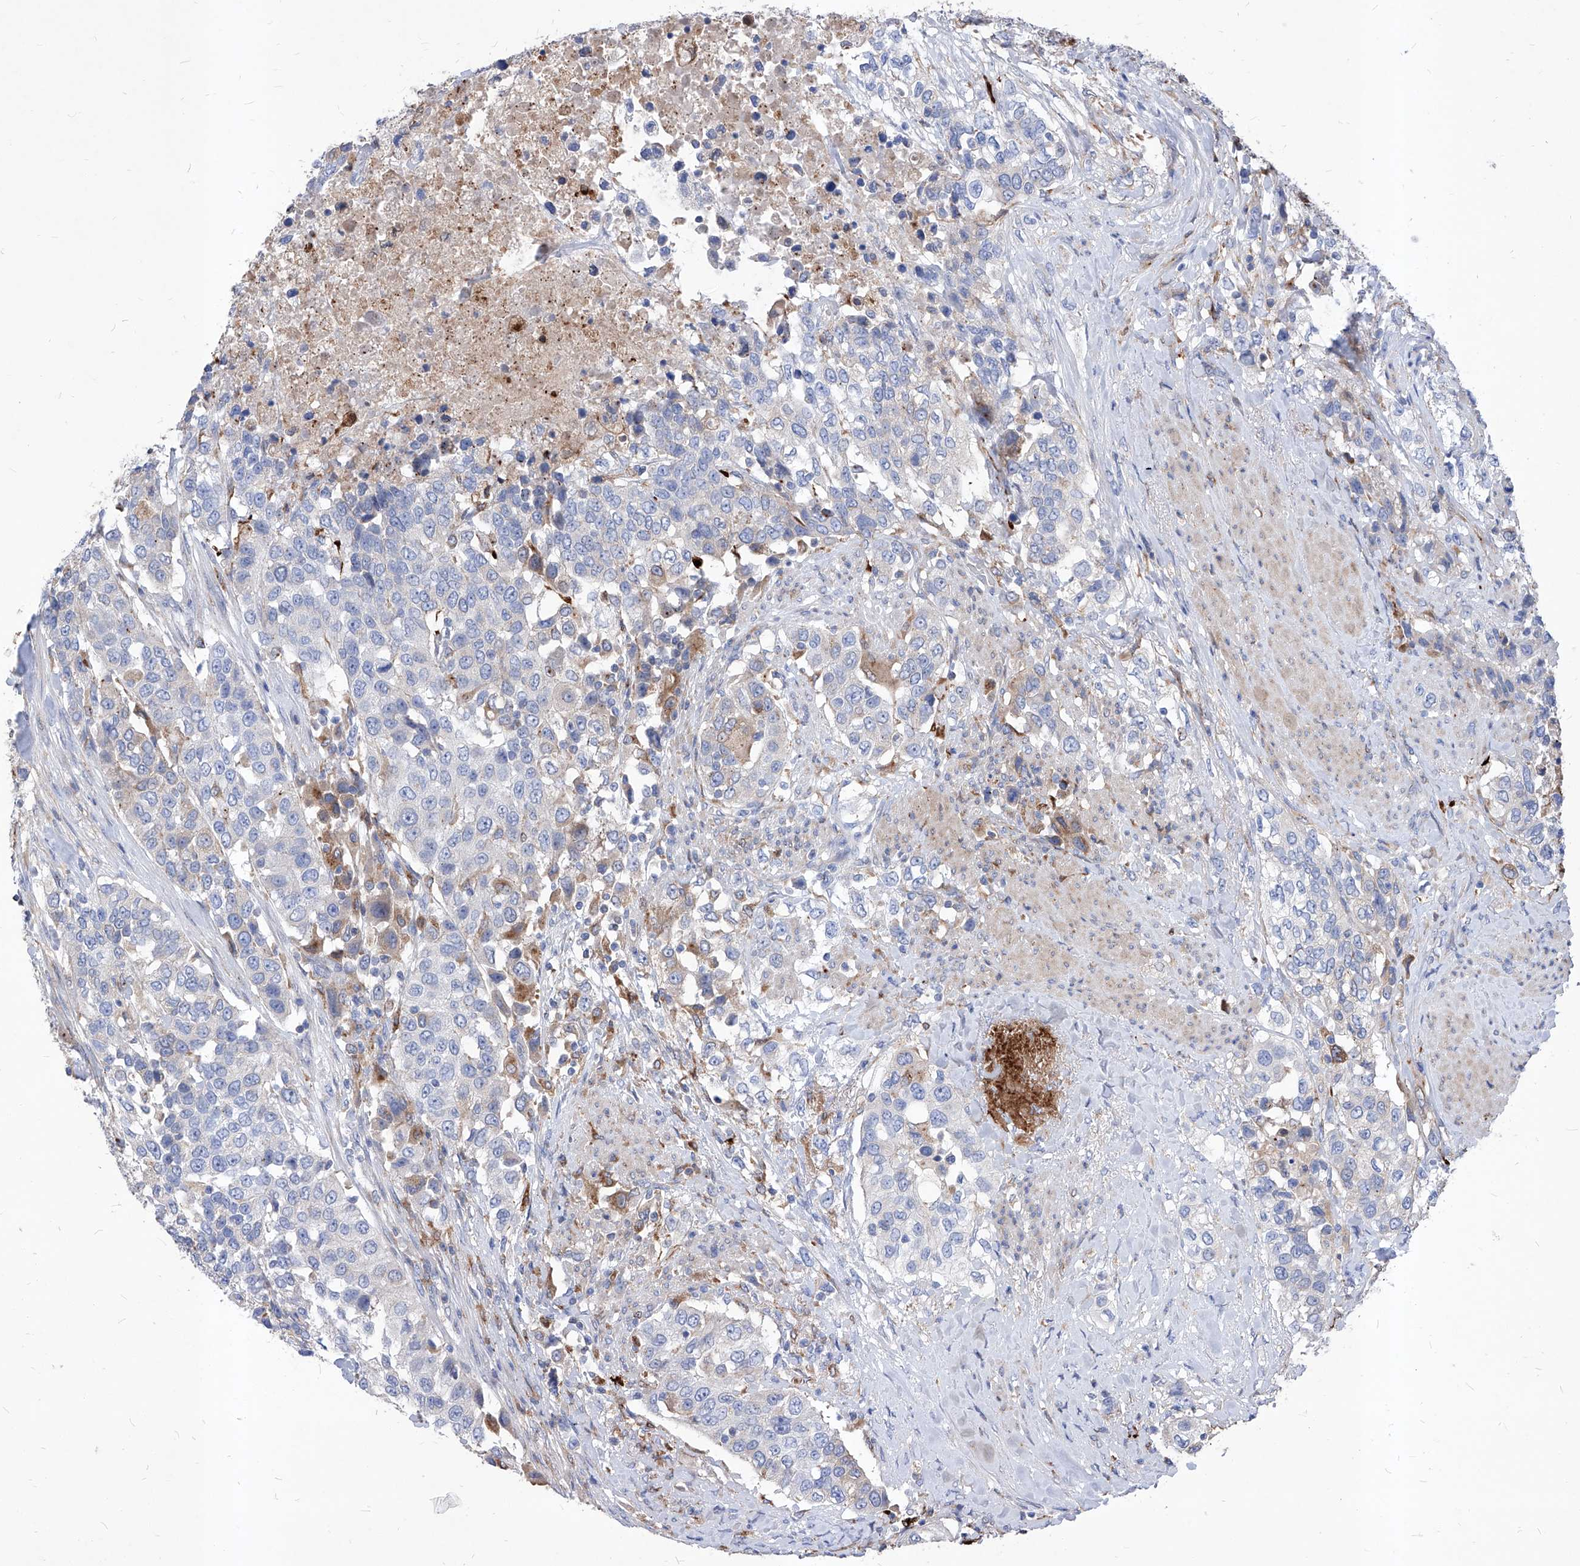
{"staining": {"intensity": "negative", "quantity": "none", "location": "none"}, "tissue": "urothelial cancer", "cell_type": "Tumor cells", "image_type": "cancer", "snomed": [{"axis": "morphology", "description": "Urothelial carcinoma, High grade"}, {"axis": "topography", "description": "Urinary bladder"}], "caption": "This image is of urothelial carcinoma (high-grade) stained with immunohistochemistry to label a protein in brown with the nuclei are counter-stained blue. There is no expression in tumor cells.", "gene": "UBOX5", "patient": {"sex": "female", "age": 80}}